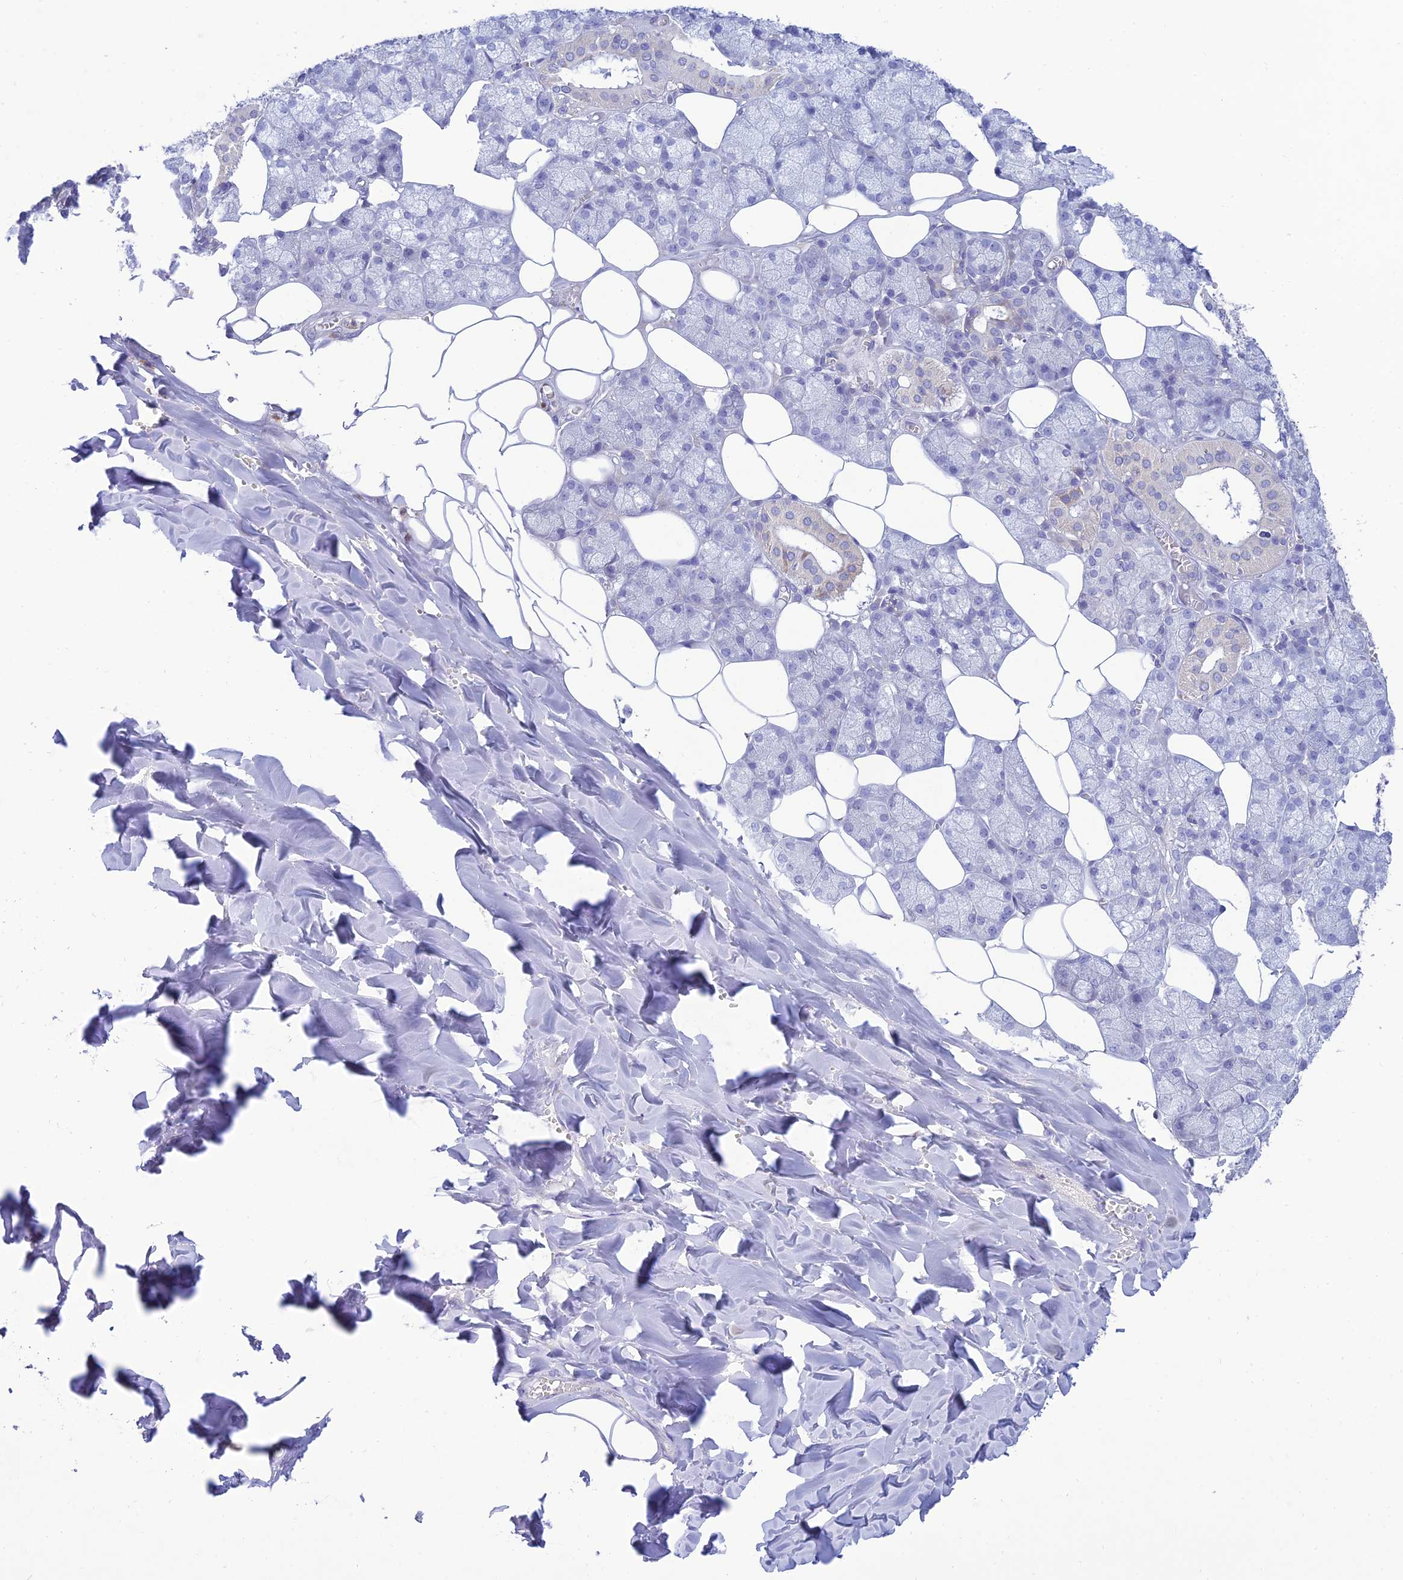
{"staining": {"intensity": "negative", "quantity": "none", "location": "none"}, "tissue": "salivary gland", "cell_type": "Glandular cells", "image_type": "normal", "snomed": [{"axis": "morphology", "description": "Normal tissue, NOS"}, {"axis": "topography", "description": "Salivary gland"}], "caption": "The IHC photomicrograph has no significant positivity in glandular cells of salivary gland.", "gene": "MAL2", "patient": {"sex": "male", "age": 62}}